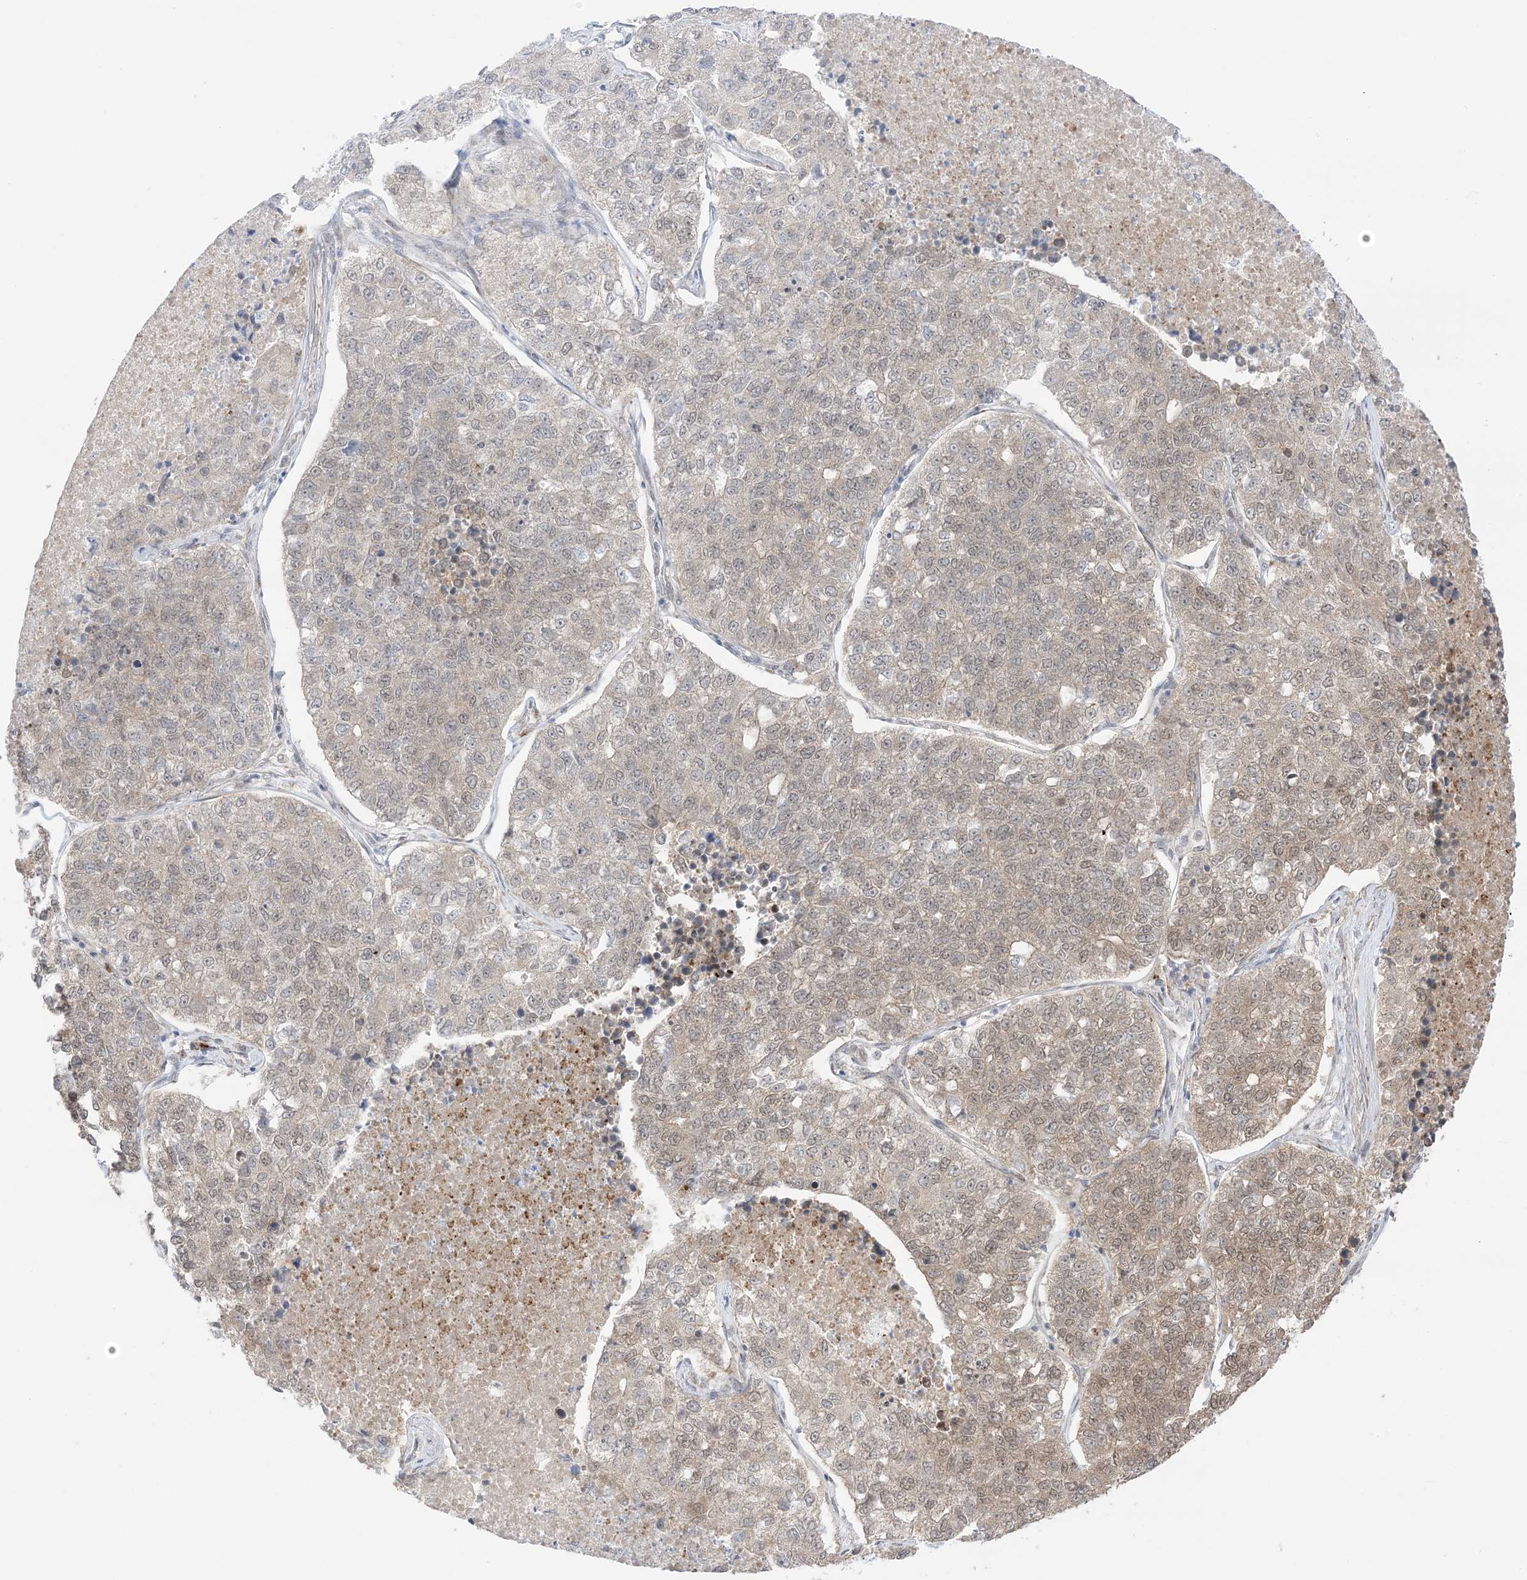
{"staining": {"intensity": "weak", "quantity": "25%-75%", "location": "cytoplasmic/membranous,nuclear"}, "tissue": "lung cancer", "cell_type": "Tumor cells", "image_type": "cancer", "snomed": [{"axis": "morphology", "description": "Adenocarcinoma, NOS"}, {"axis": "topography", "description": "Lung"}], "caption": "Lung cancer (adenocarcinoma) stained with immunohistochemistry (IHC) displays weak cytoplasmic/membranous and nuclear positivity in approximately 25%-75% of tumor cells. Using DAB (brown) and hematoxylin (blue) stains, captured at high magnification using brightfield microscopy.", "gene": "UBE2E2", "patient": {"sex": "male", "age": 49}}